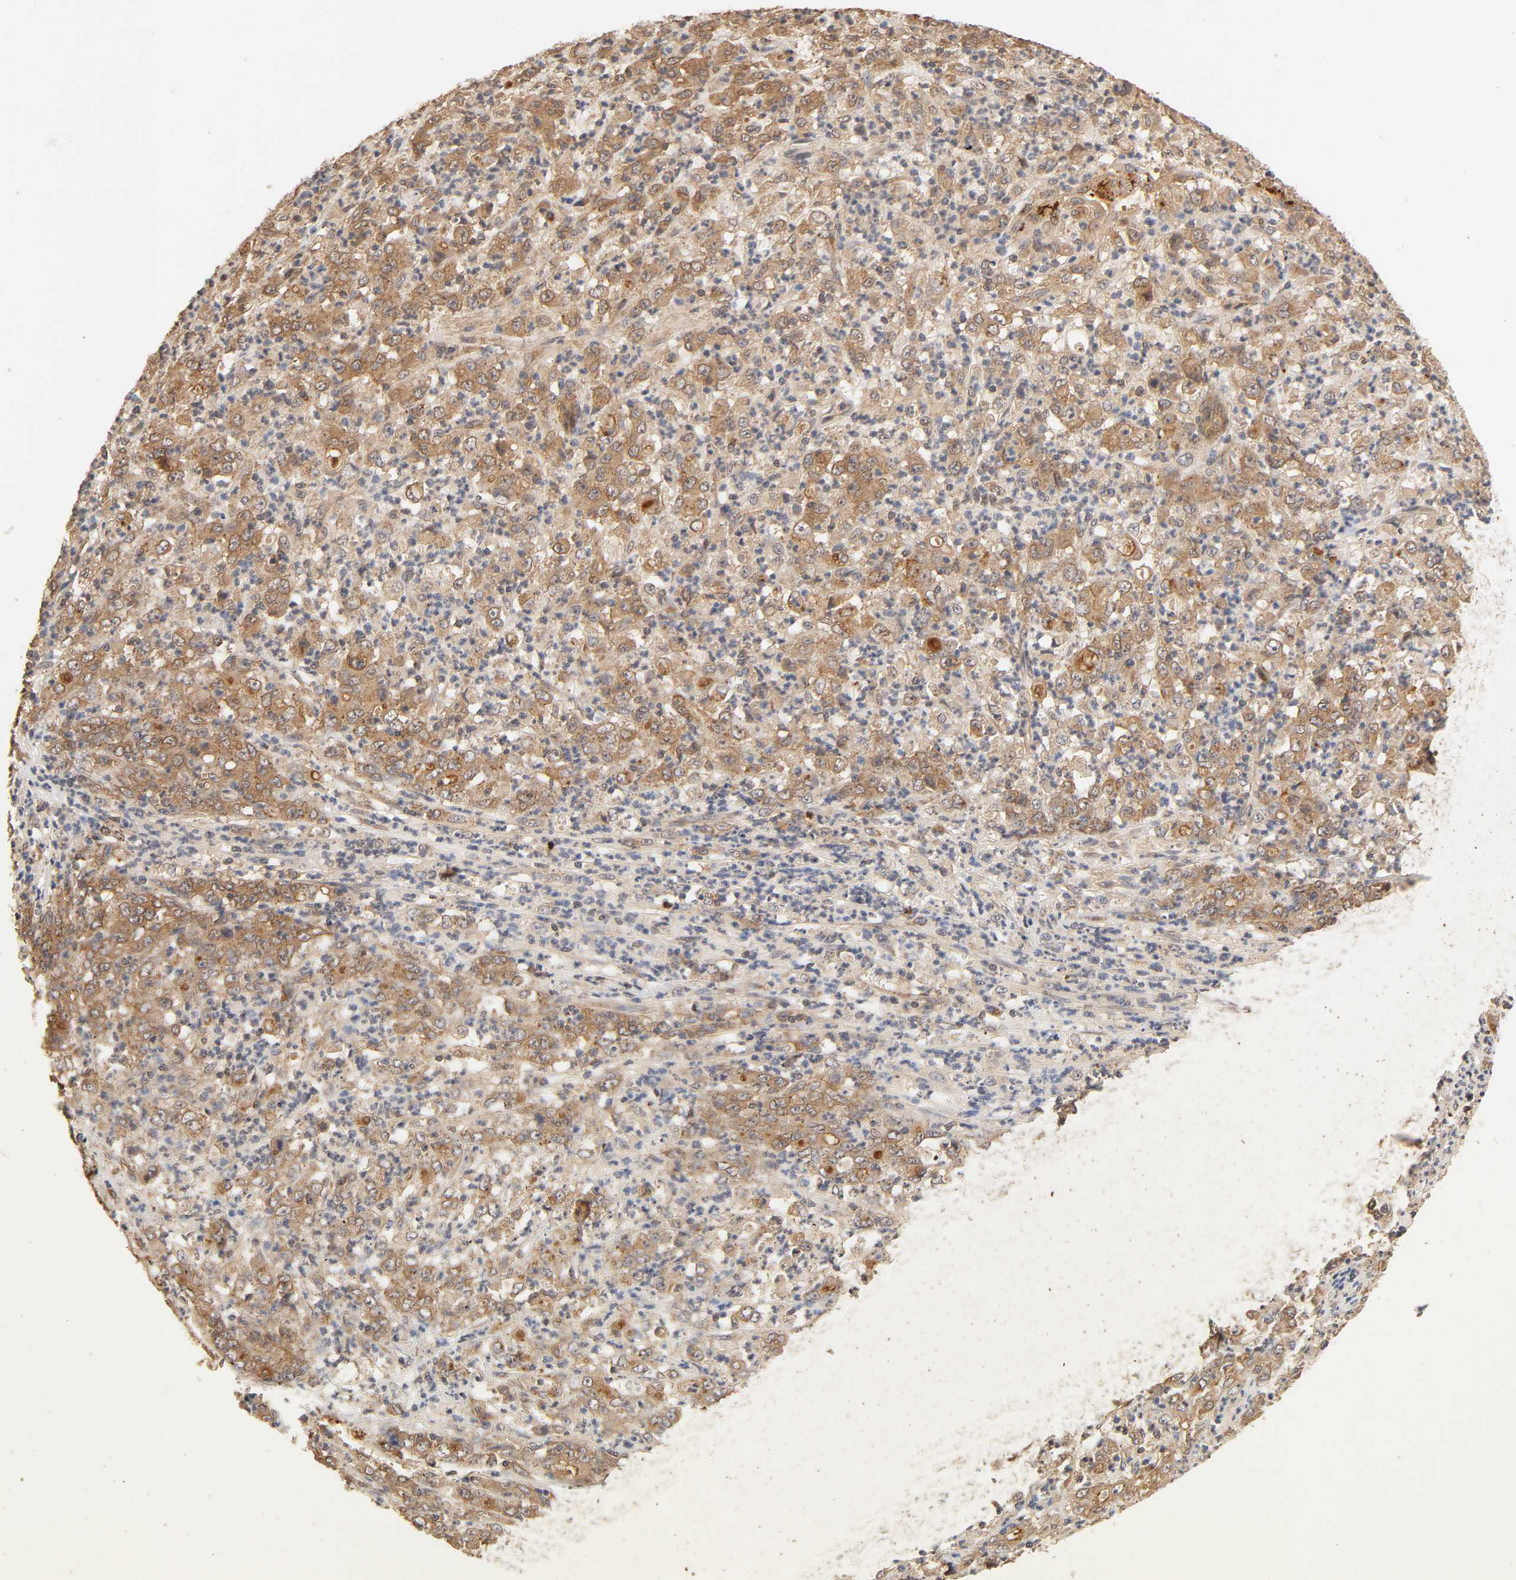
{"staining": {"intensity": "strong", "quantity": ">75%", "location": "cytoplasmic/membranous"}, "tissue": "stomach cancer", "cell_type": "Tumor cells", "image_type": "cancer", "snomed": [{"axis": "morphology", "description": "Adenocarcinoma, NOS"}, {"axis": "topography", "description": "Stomach, lower"}], "caption": "A brown stain highlights strong cytoplasmic/membranous staining of a protein in adenocarcinoma (stomach) tumor cells. The staining was performed using DAB (3,3'-diaminobenzidine), with brown indicating positive protein expression. Nuclei are stained blue with hematoxylin.", "gene": "EPS8", "patient": {"sex": "female", "age": 71}}